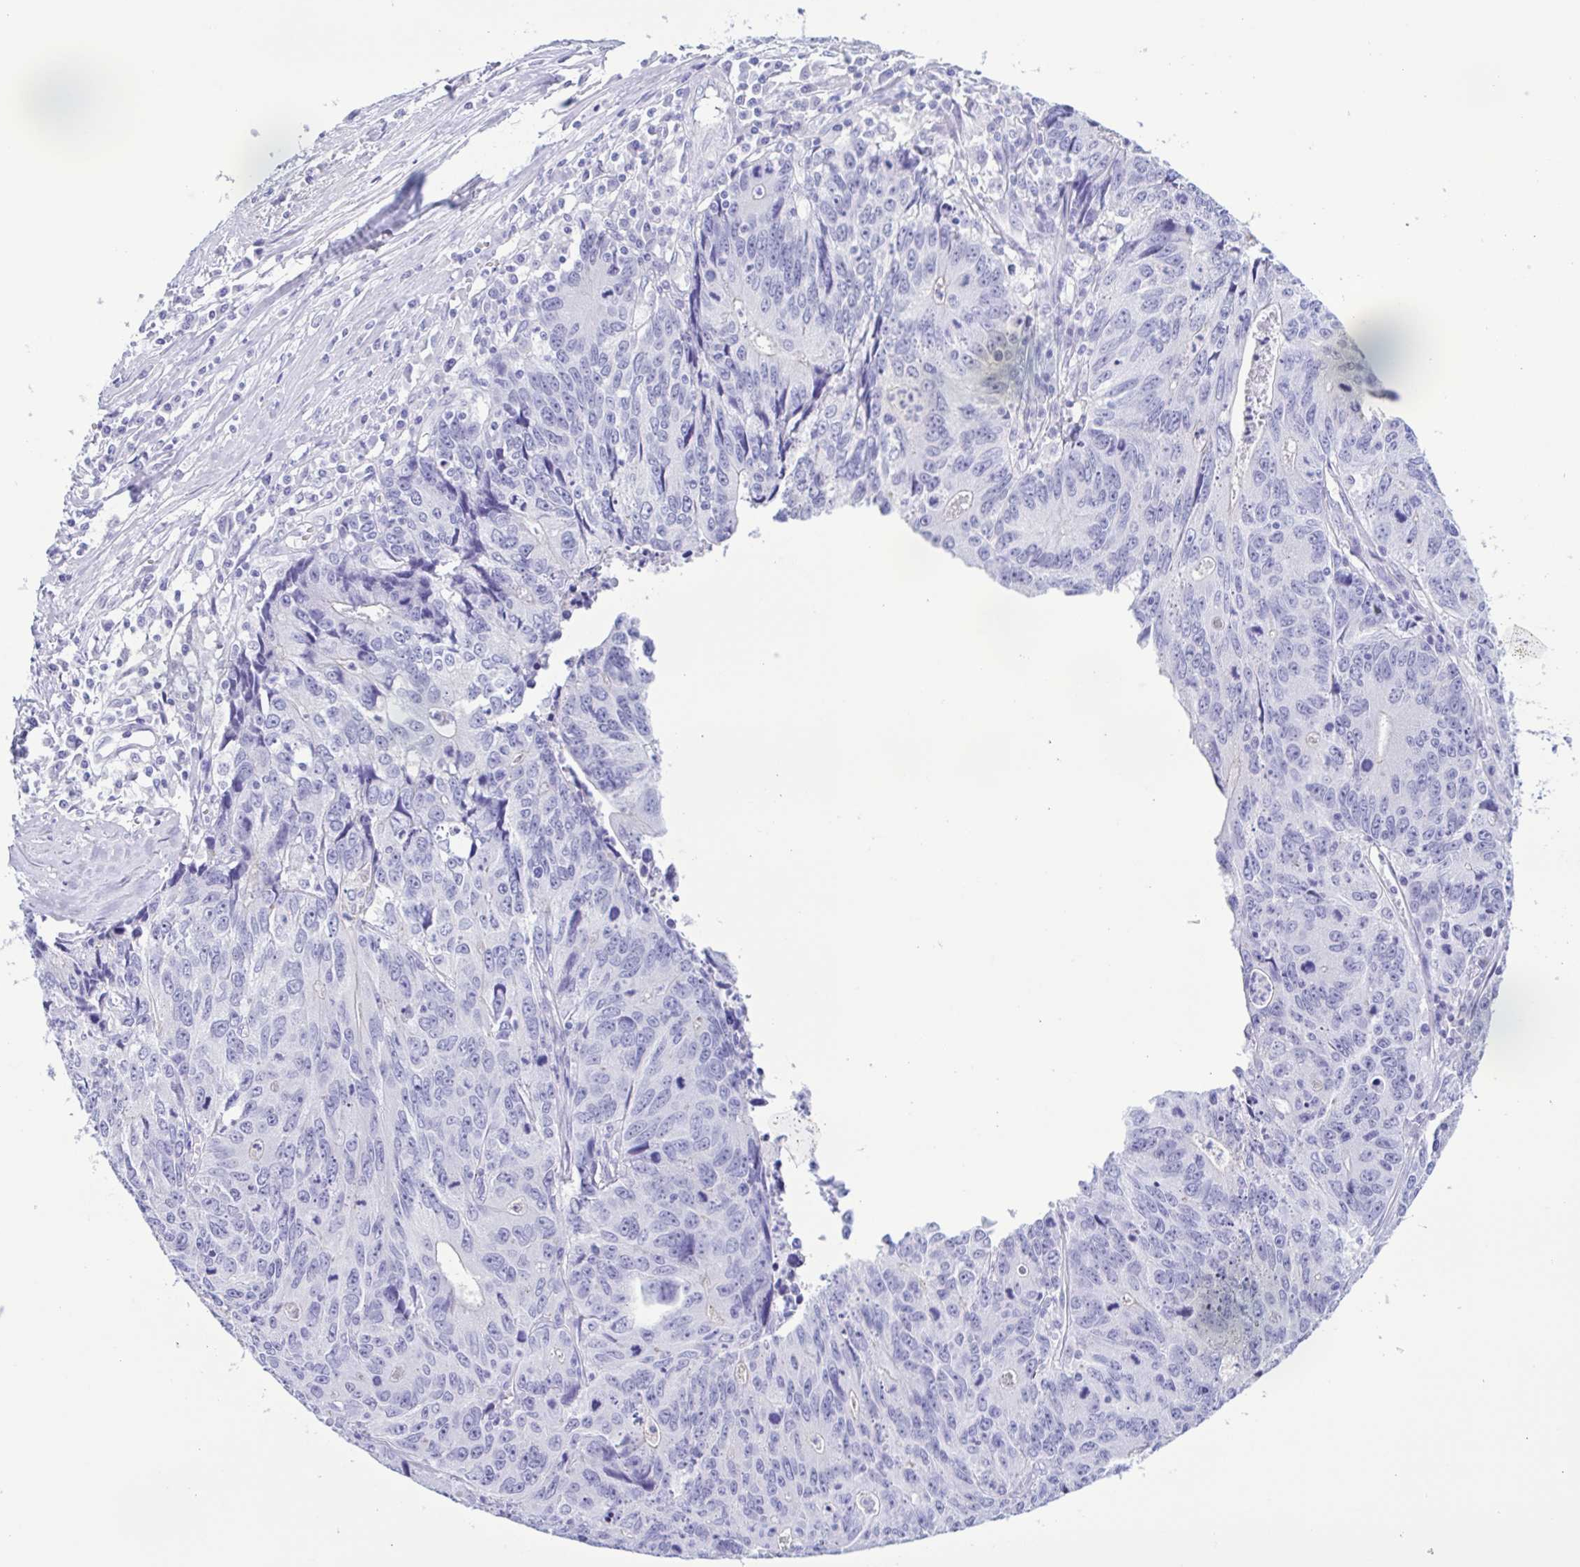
{"staining": {"intensity": "negative", "quantity": "none", "location": "none"}, "tissue": "liver cancer", "cell_type": "Tumor cells", "image_type": "cancer", "snomed": [{"axis": "morphology", "description": "Cholangiocarcinoma"}, {"axis": "topography", "description": "Liver"}], "caption": "A micrograph of cholangiocarcinoma (liver) stained for a protein displays no brown staining in tumor cells. (Brightfield microscopy of DAB immunohistochemistry (IHC) at high magnification).", "gene": "TSPY2", "patient": {"sex": "male", "age": 65}}